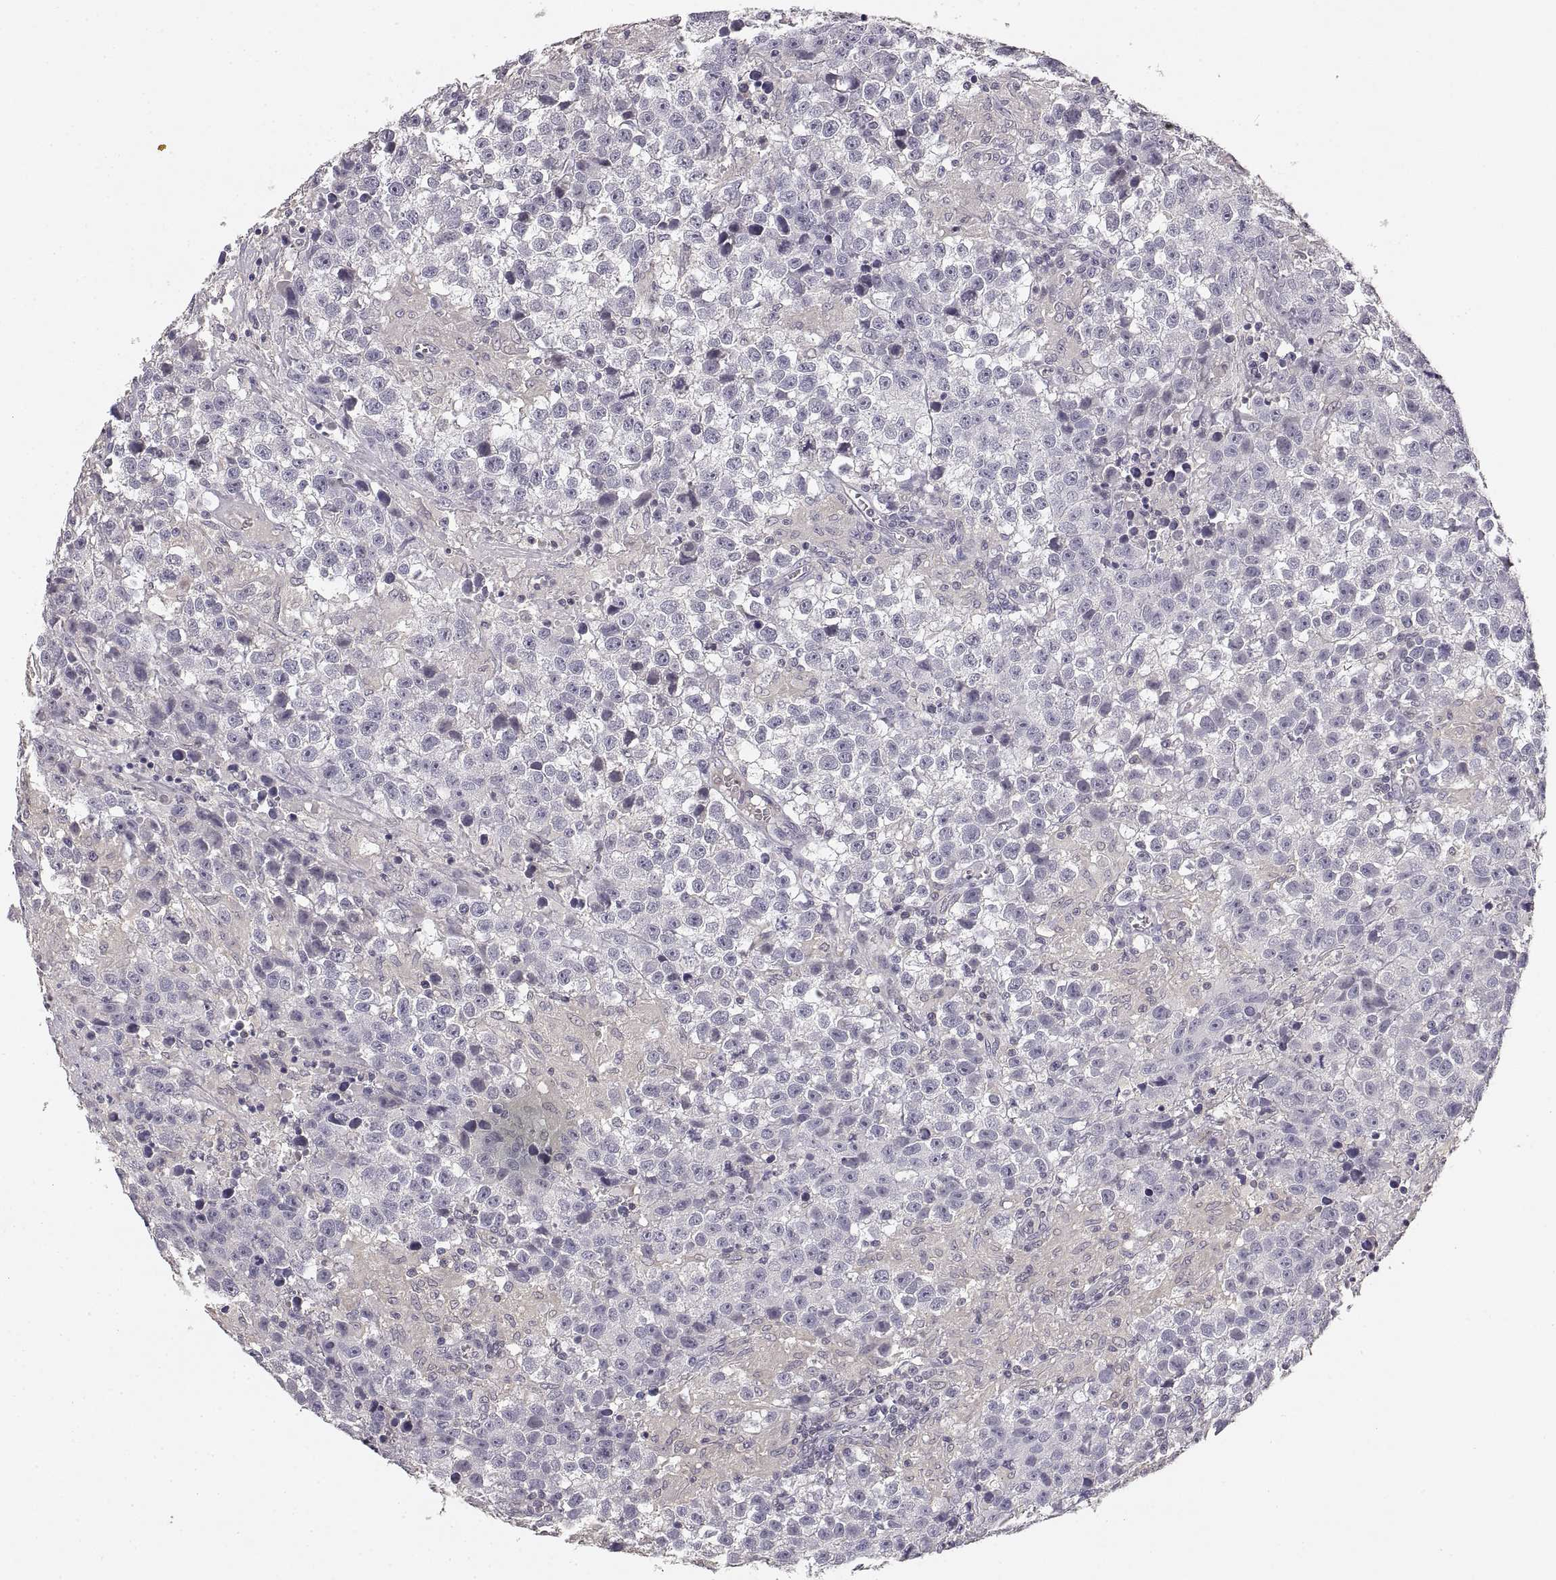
{"staining": {"intensity": "negative", "quantity": "none", "location": "none"}, "tissue": "testis cancer", "cell_type": "Tumor cells", "image_type": "cancer", "snomed": [{"axis": "morphology", "description": "Seminoma, NOS"}, {"axis": "topography", "description": "Testis"}], "caption": "Immunohistochemistry (IHC) of human testis cancer (seminoma) demonstrates no expression in tumor cells.", "gene": "RUNDC3A", "patient": {"sex": "male", "age": 43}}